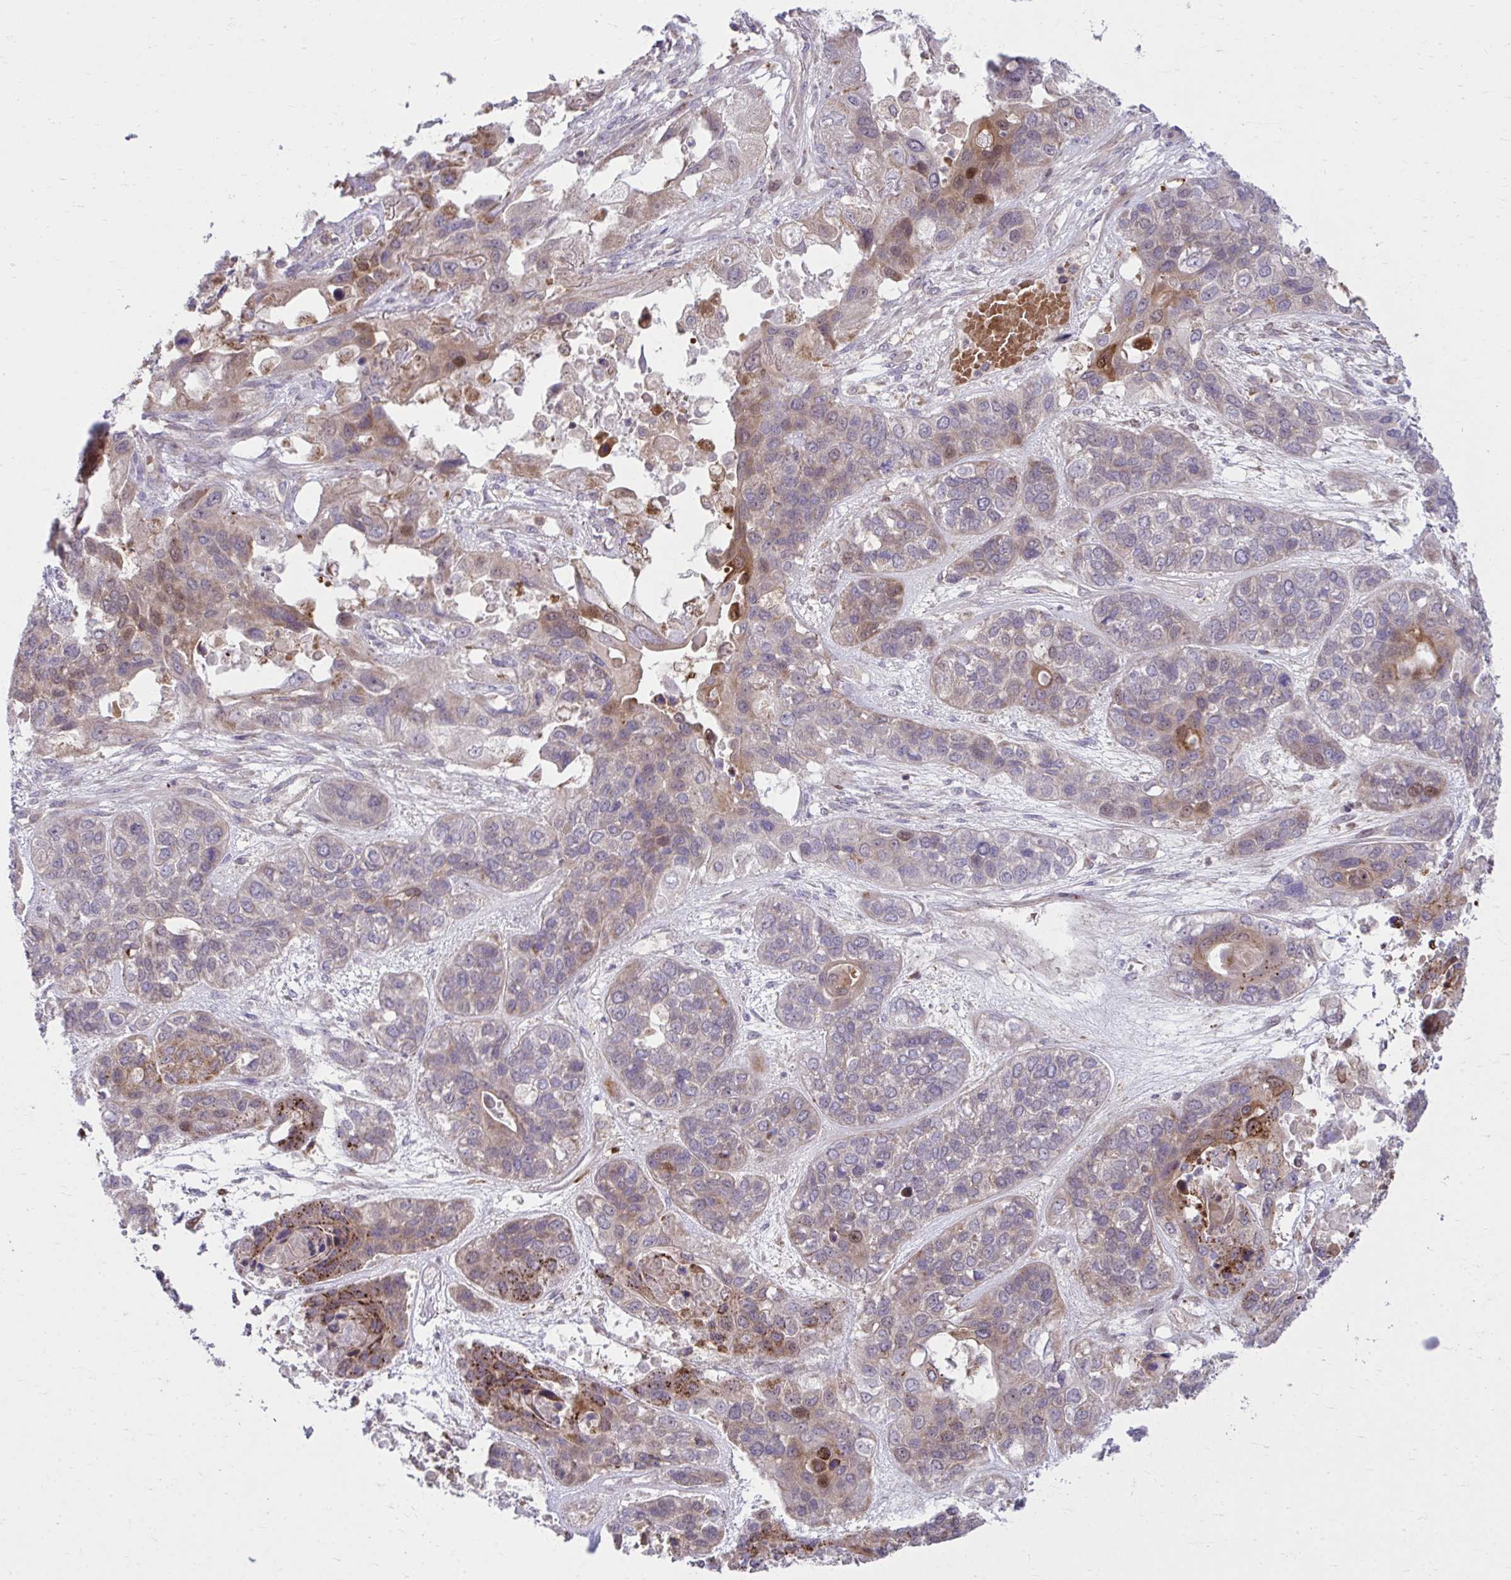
{"staining": {"intensity": "moderate", "quantity": "<25%", "location": "cytoplasmic/membranous"}, "tissue": "lung cancer", "cell_type": "Tumor cells", "image_type": "cancer", "snomed": [{"axis": "morphology", "description": "Squamous cell carcinoma, NOS"}, {"axis": "topography", "description": "Lung"}], "caption": "Lung cancer stained with a brown dye shows moderate cytoplasmic/membranous positive expression in approximately <25% of tumor cells.", "gene": "C16orf54", "patient": {"sex": "female", "age": 70}}